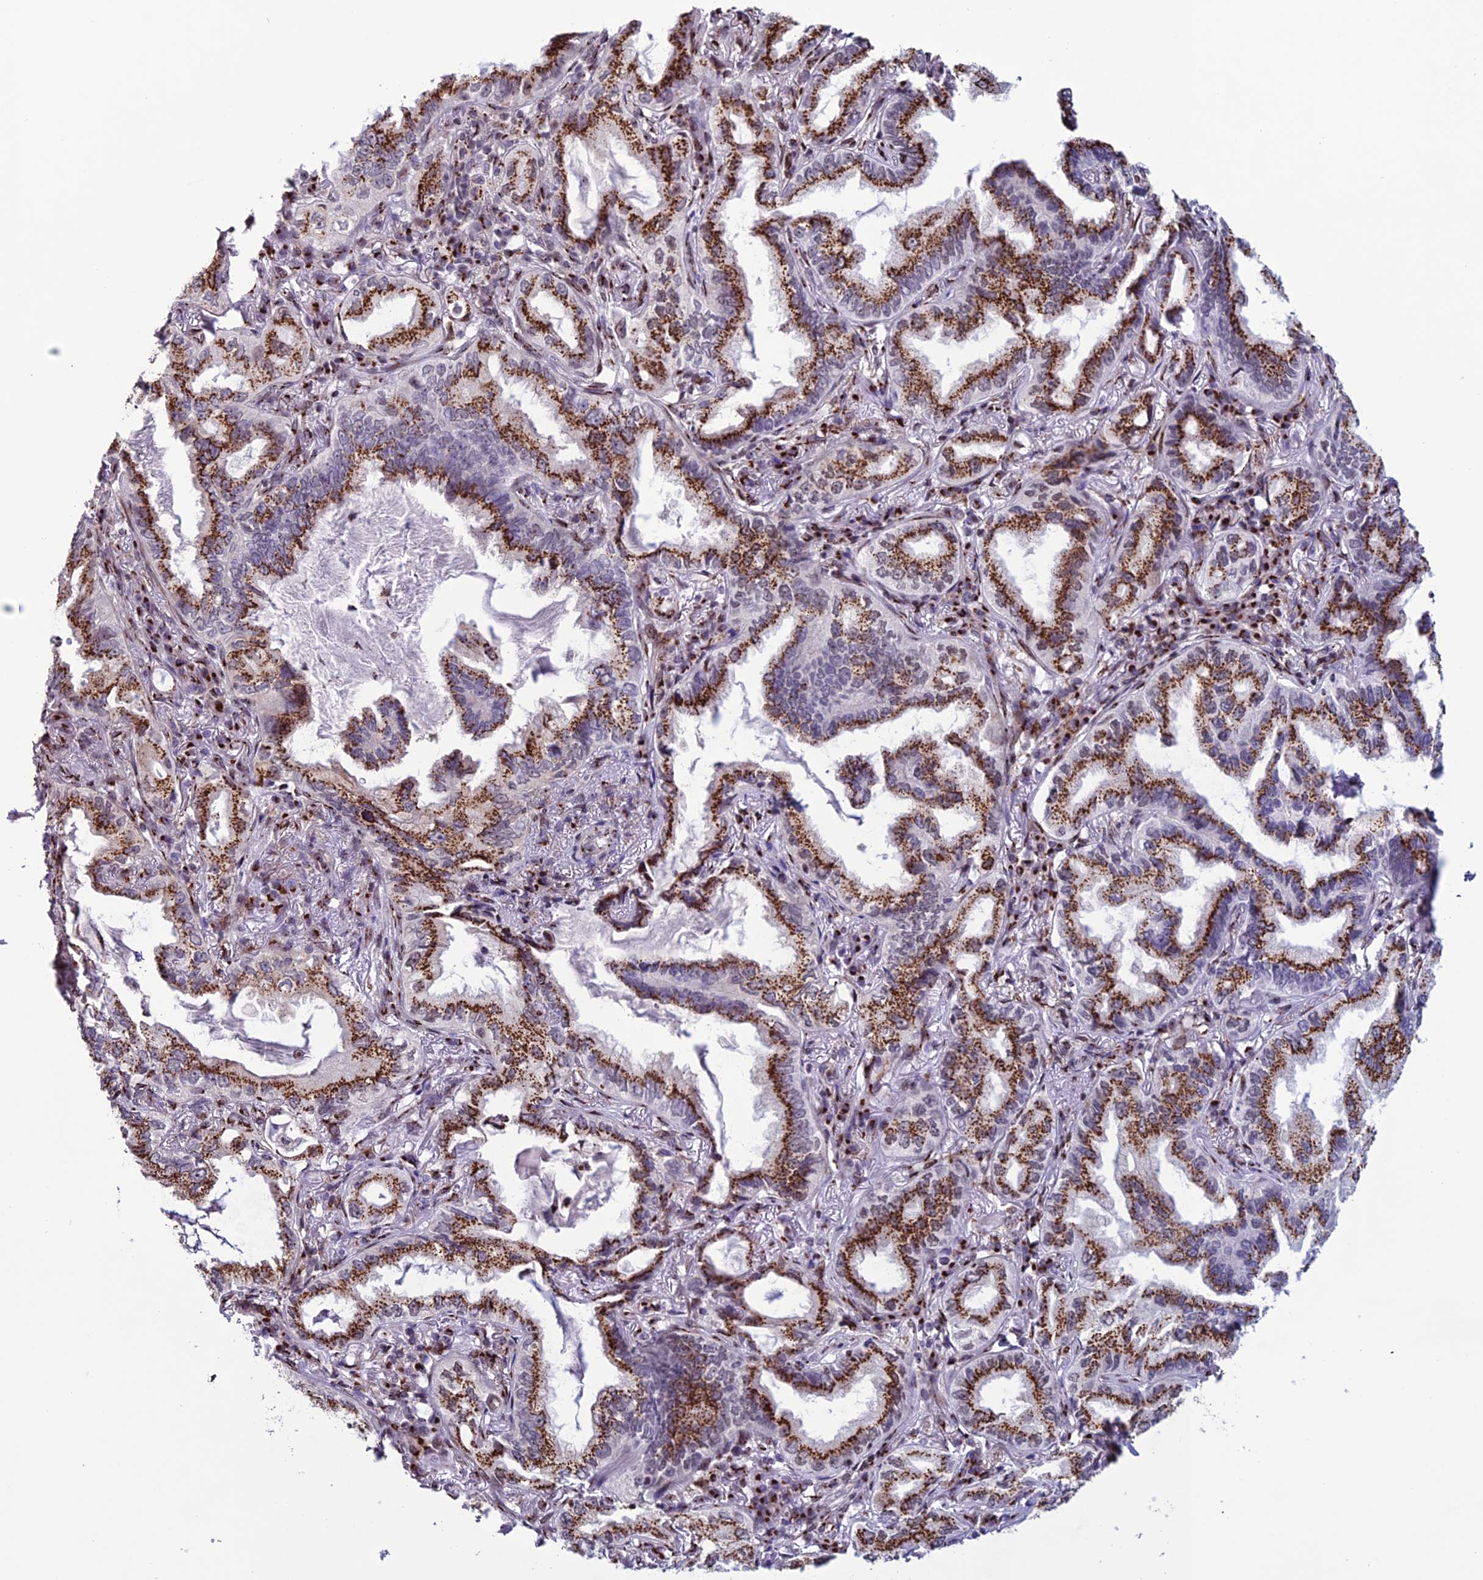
{"staining": {"intensity": "strong", "quantity": ">75%", "location": "cytoplasmic/membranous"}, "tissue": "lung cancer", "cell_type": "Tumor cells", "image_type": "cancer", "snomed": [{"axis": "morphology", "description": "Adenocarcinoma, NOS"}, {"axis": "topography", "description": "Lung"}], "caption": "Immunohistochemical staining of lung cancer (adenocarcinoma) displays high levels of strong cytoplasmic/membranous protein positivity in about >75% of tumor cells.", "gene": "PLEKHA4", "patient": {"sex": "female", "age": 69}}